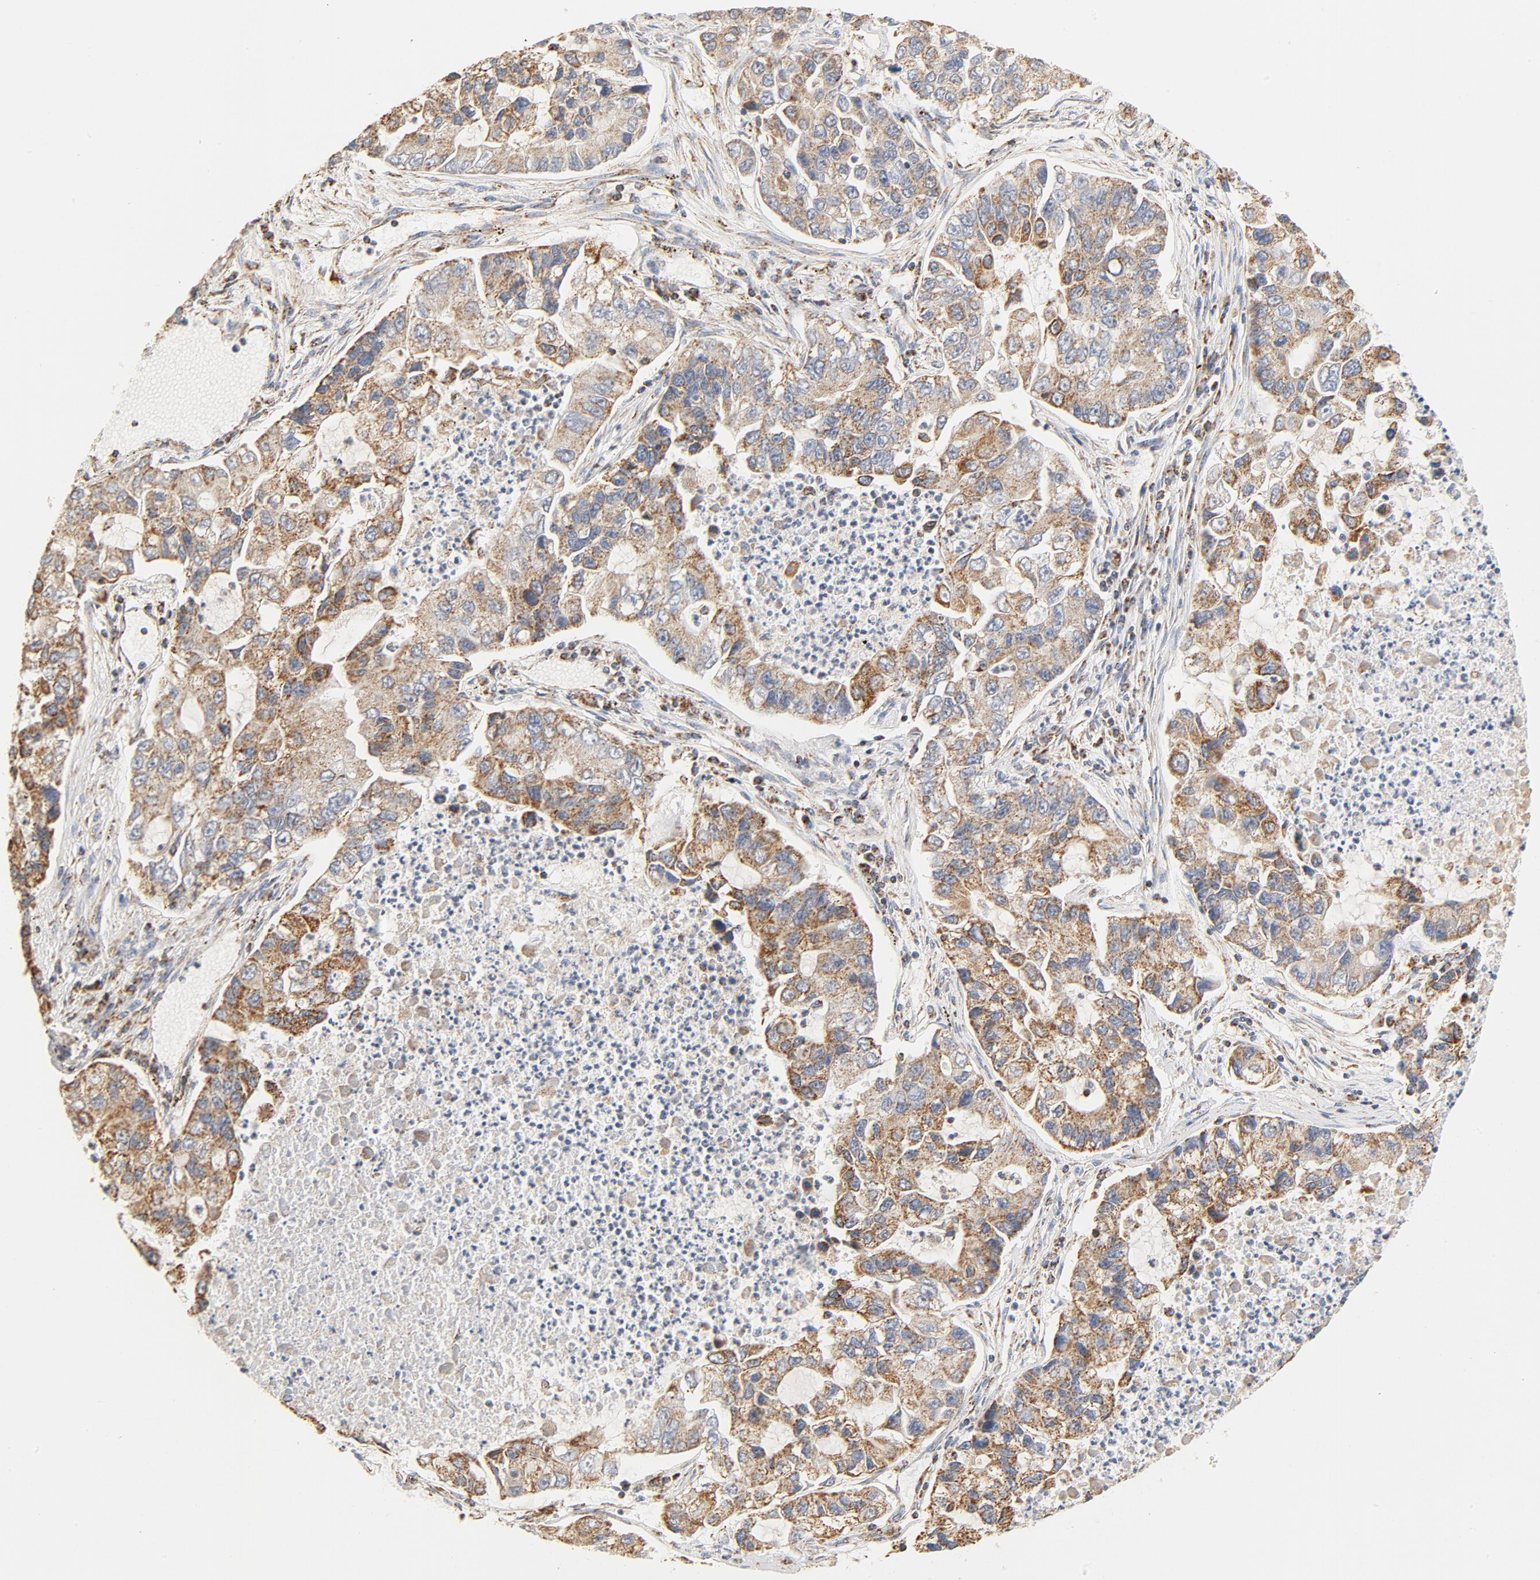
{"staining": {"intensity": "moderate", "quantity": ">75%", "location": "cytoplasmic/membranous"}, "tissue": "lung cancer", "cell_type": "Tumor cells", "image_type": "cancer", "snomed": [{"axis": "morphology", "description": "Adenocarcinoma, NOS"}, {"axis": "topography", "description": "Lung"}], "caption": "Lung adenocarcinoma stained with DAB immunohistochemistry (IHC) reveals medium levels of moderate cytoplasmic/membranous expression in about >75% of tumor cells.", "gene": "COX4I1", "patient": {"sex": "female", "age": 51}}